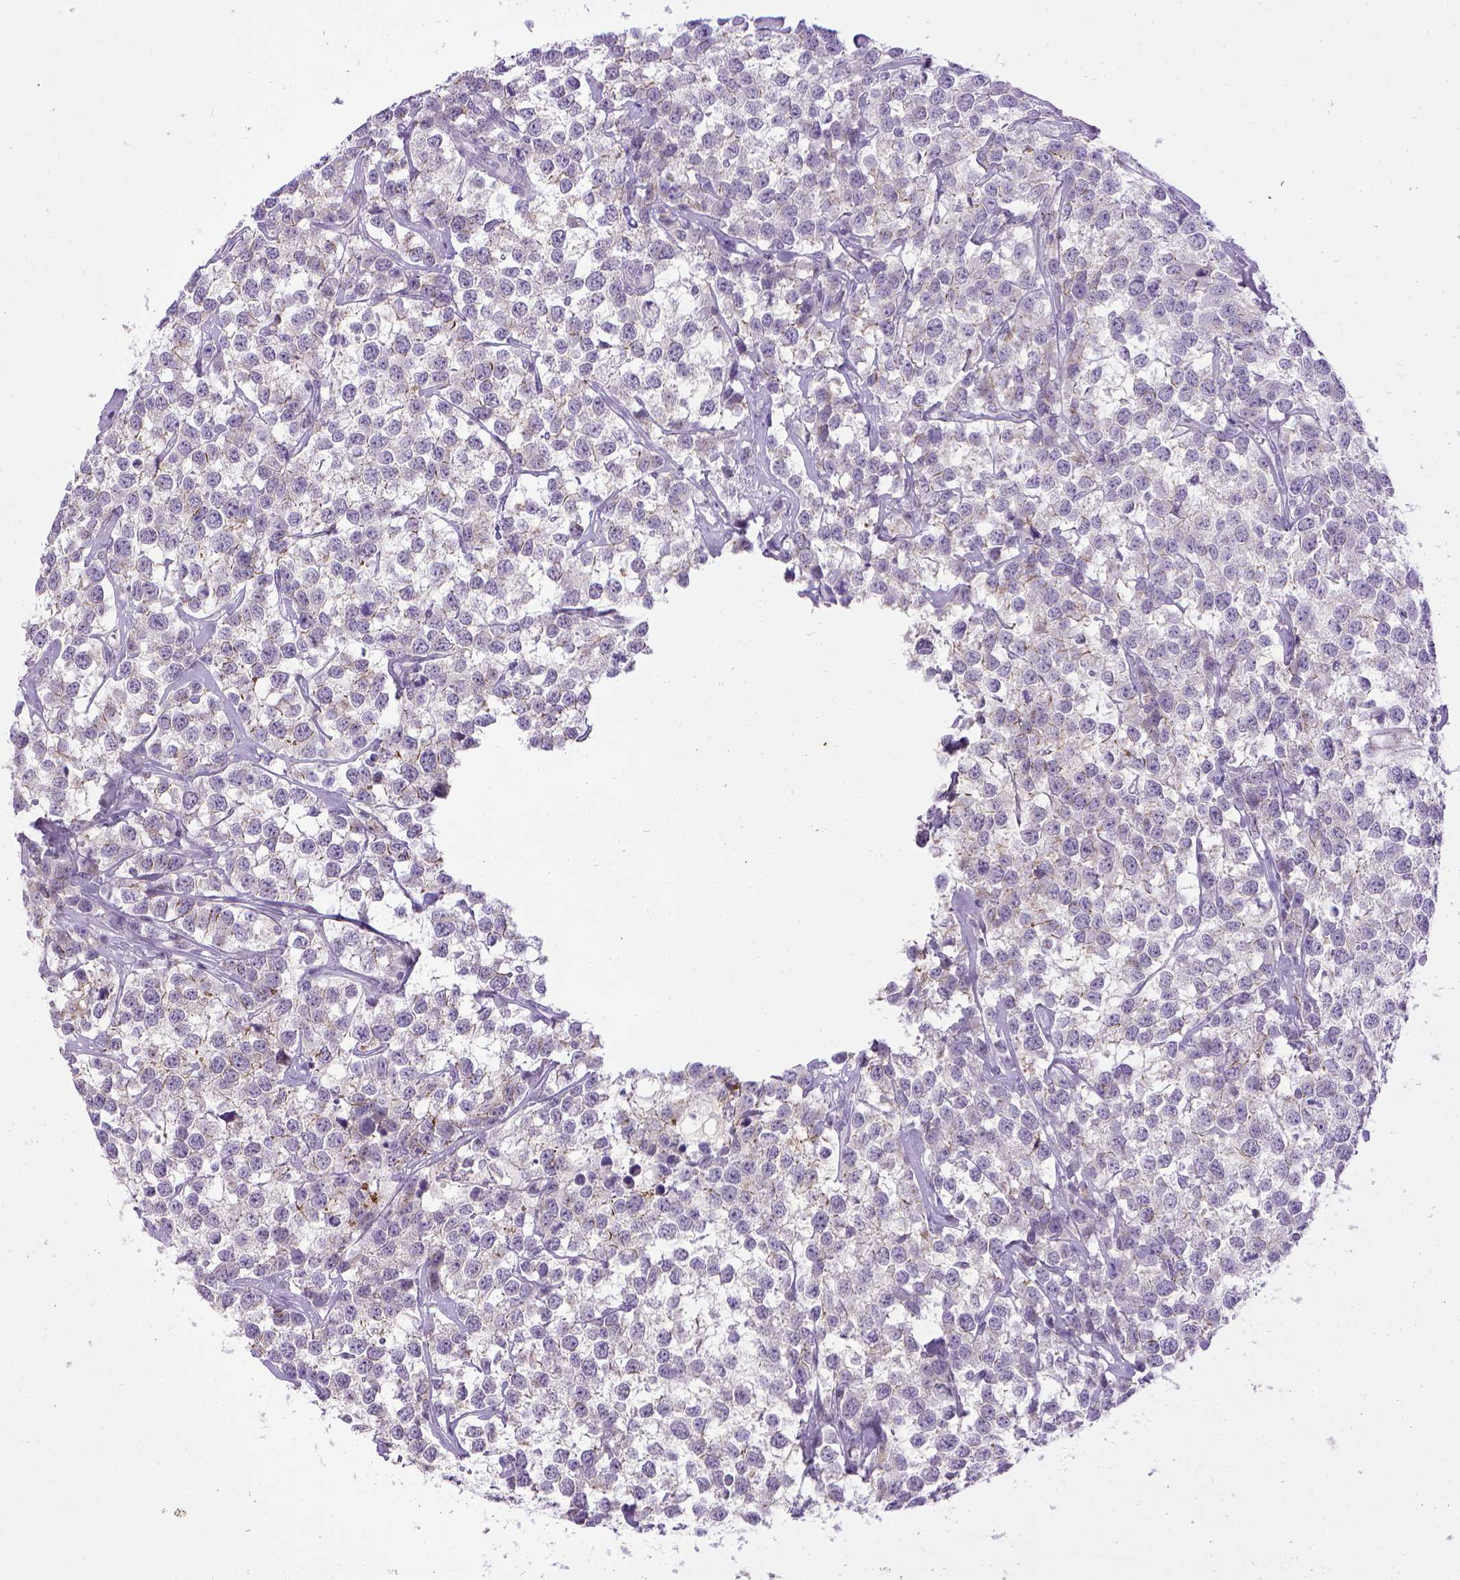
{"staining": {"intensity": "negative", "quantity": "none", "location": "none"}, "tissue": "testis cancer", "cell_type": "Tumor cells", "image_type": "cancer", "snomed": [{"axis": "morphology", "description": "Seminoma, NOS"}, {"axis": "topography", "description": "Testis"}], "caption": "This is a image of immunohistochemistry staining of seminoma (testis), which shows no positivity in tumor cells.", "gene": "CDH1", "patient": {"sex": "male", "age": 59}}